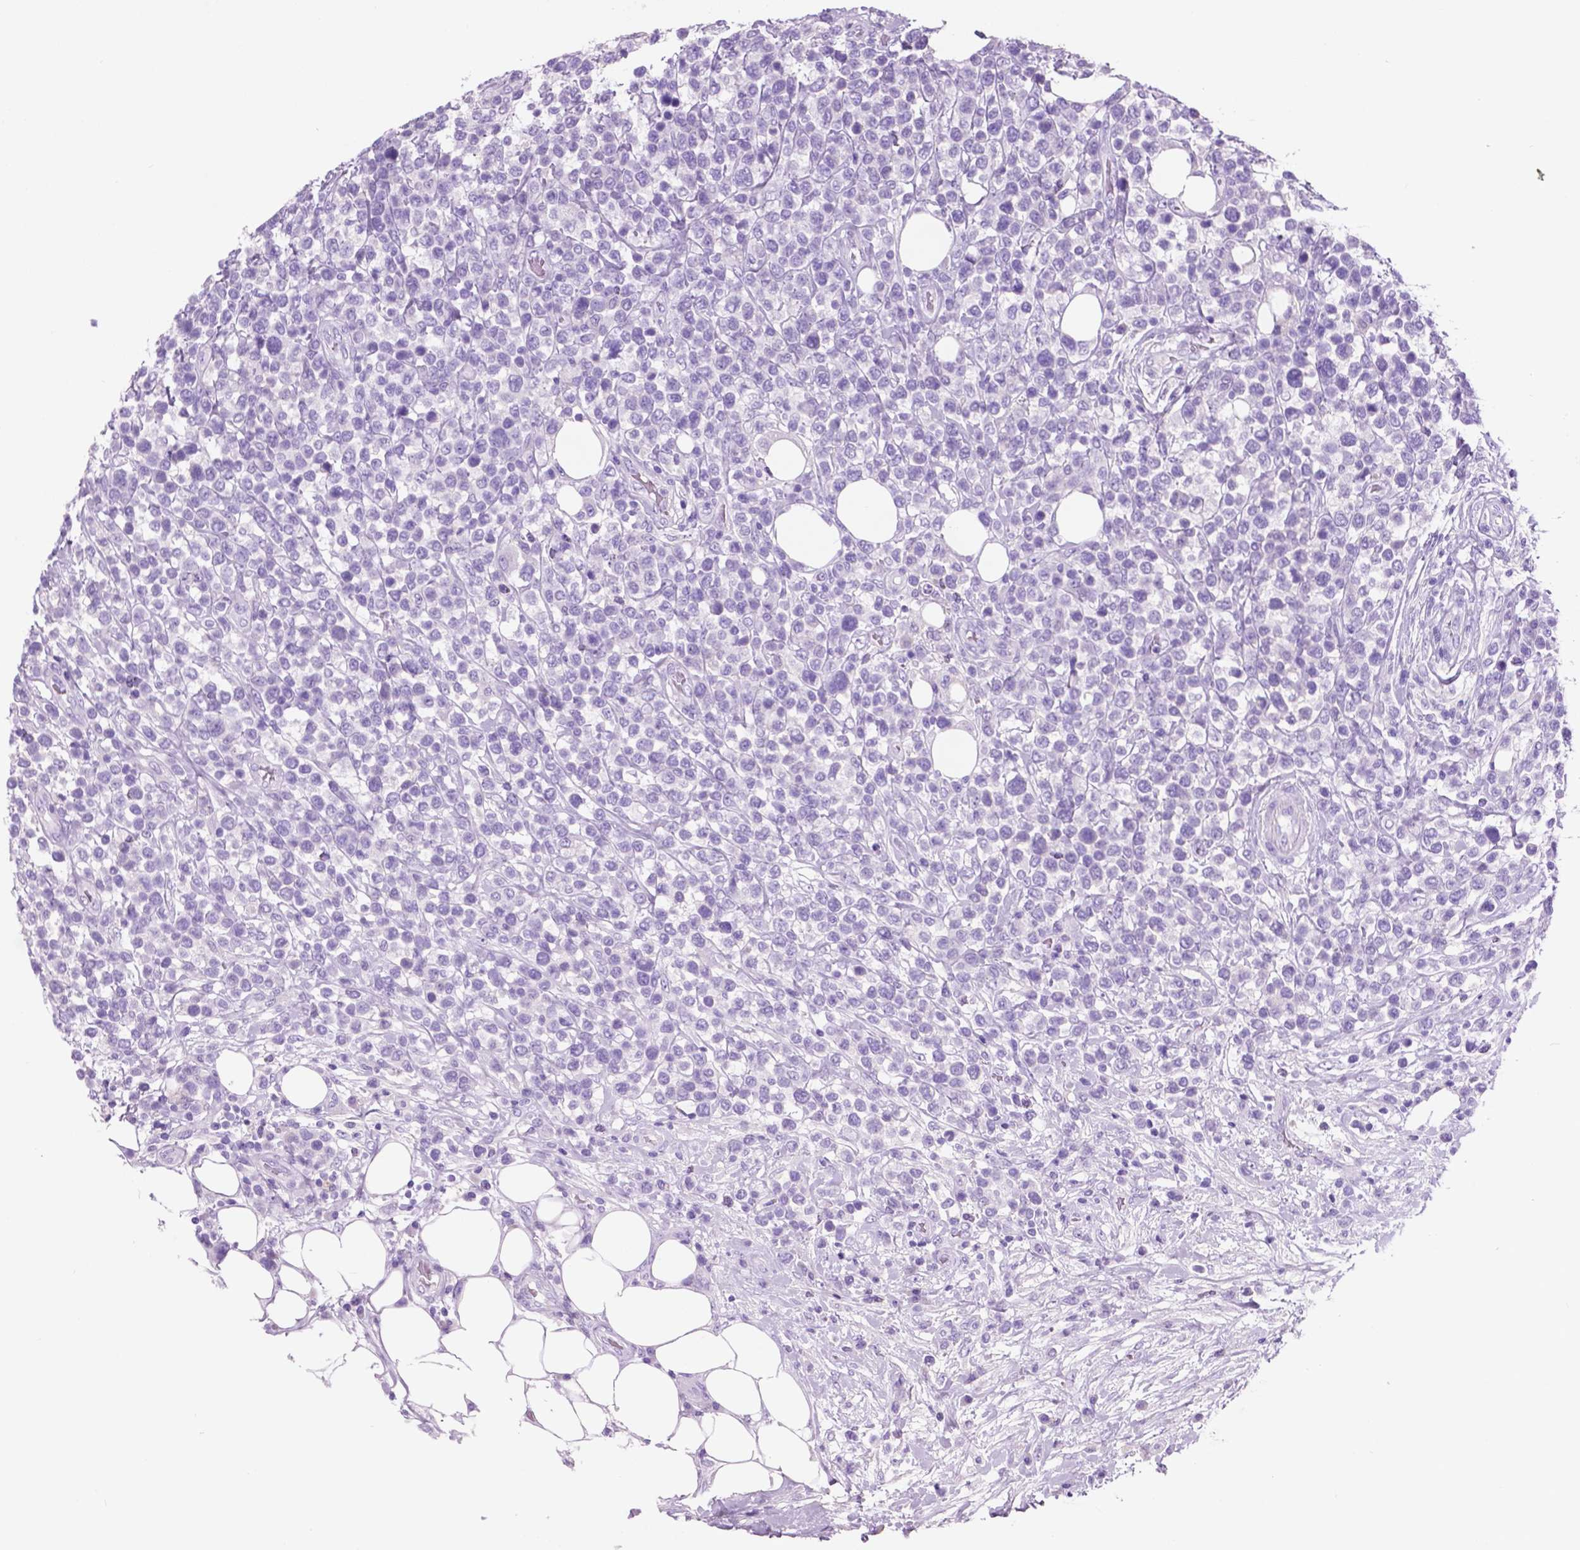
{"staining": {"intensity": "negative", "quantity": "none", "location": "none"}, "tissue": "lymphoma", "cell_type": "Tumor cells", "image_type": "cancer", "snomed": [{"axis": "morphology", "description": "Malignant lymphoma, non-Hodgkin's type, High grade"}, {"axis": "topography", "description": "Soft tissue"}], "caption": "A photomicrograph of lymphoma stained for a protein exhibits no brown staining in tumor cells.", "gene": "POU4F1", "patient": {"sex": "female", "age": 56}}